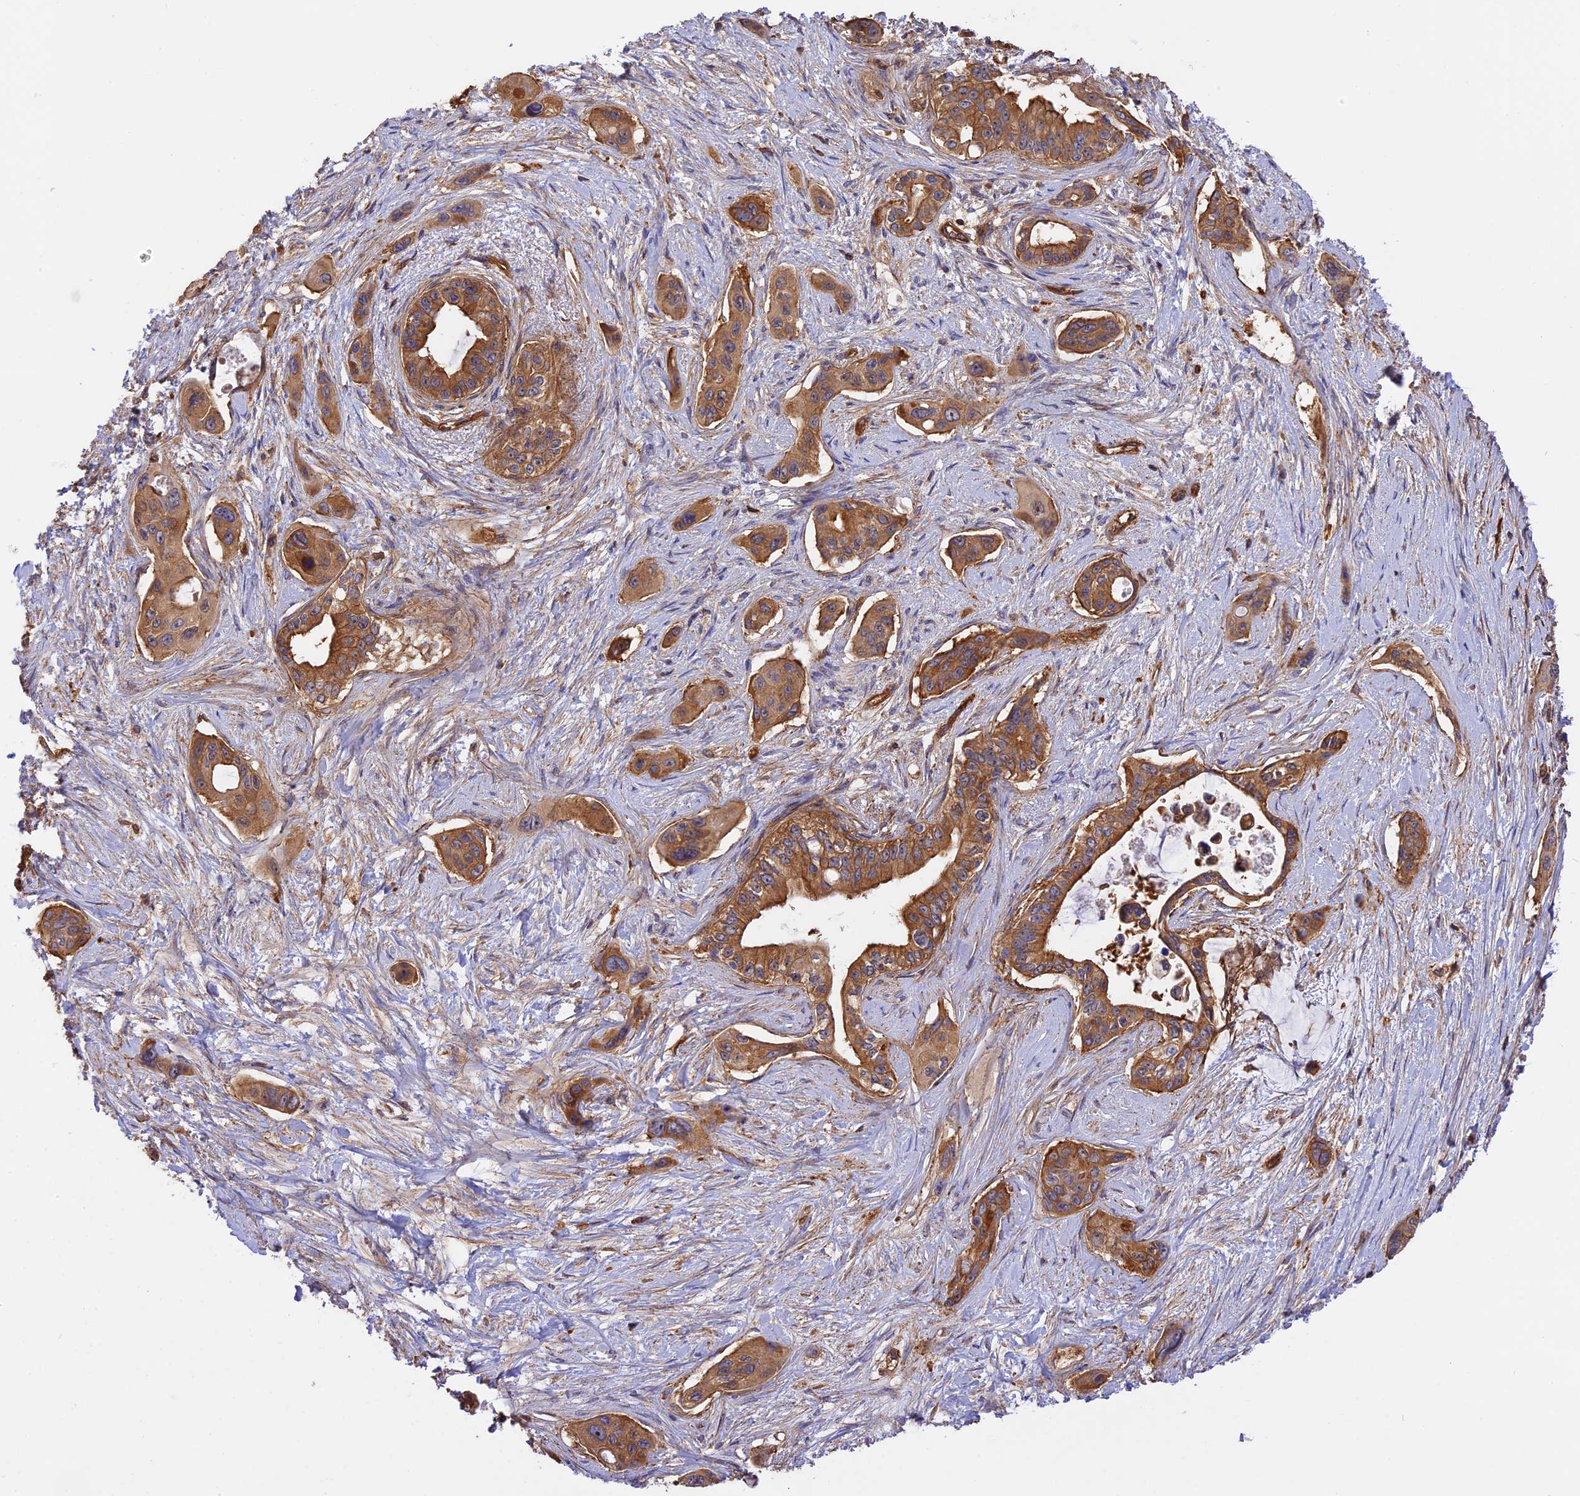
{"staining": {"intensity": "moderate", "quantity": ">75%", "location": "cytoplasmic/membranous"}, "tissue": "pancreatic cancer", "cell_type": "Tumor cells", "image_type": "cancer", "snomed": [{"axis": "morphology", "description": "Adenocarcinoma, NOS"}, {"axis": "topography", "description": "Pancreas"}], "caption": "Protein staining demonstrates moderate cytoplasmic/membranous positivity in about >75% of tumor cells in pancreatic cancer (adenocarcinoma).", "gene": "C5orf22", "patient": {"sex": "male", "age": 72}}